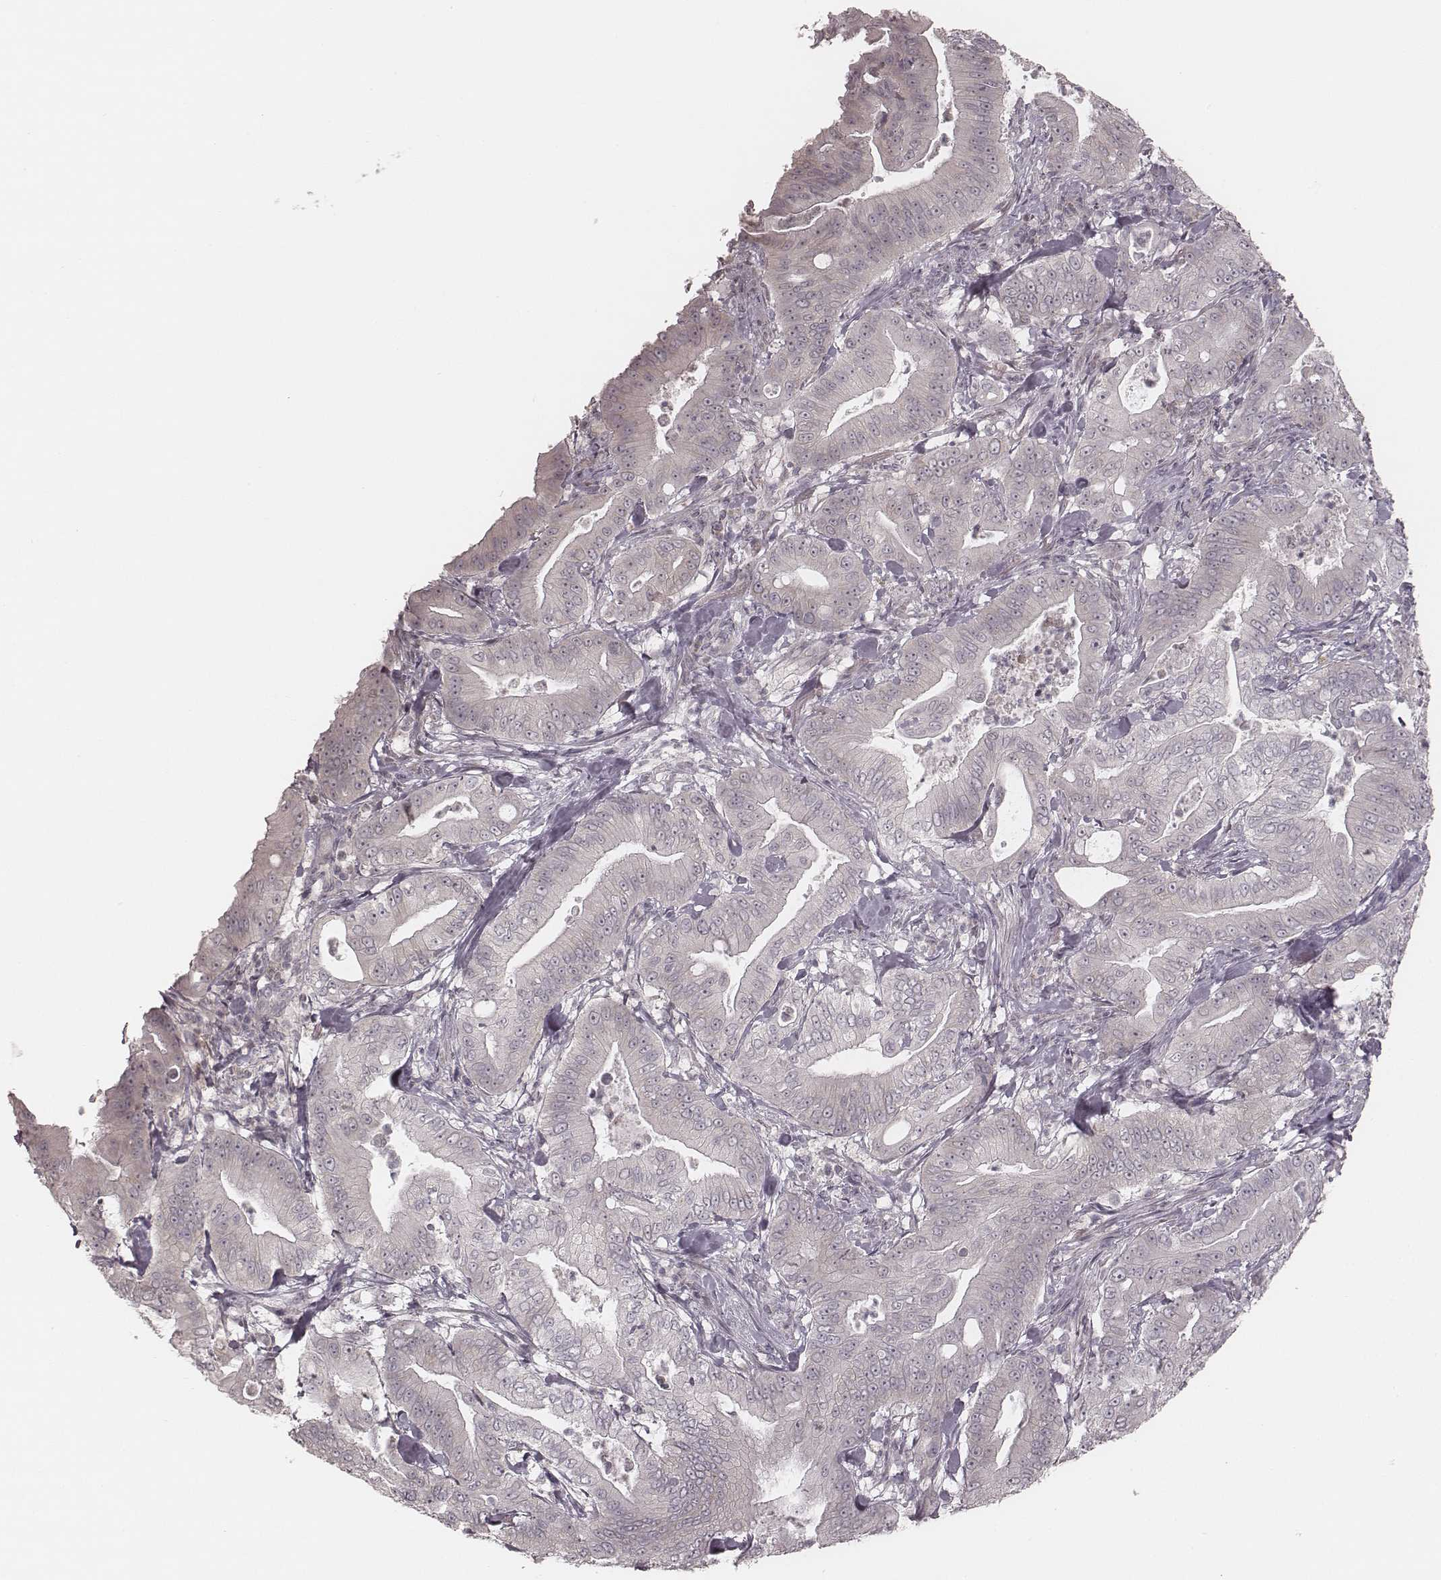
{"staining": {"intensity": "negative", "quantity": "none", "location": "none"}, "tissue": "pancreatic cancer", "cell_type": "Tumor cells", "image_type": "cancer", "snomed": [{"axis": "morphology", "description": "Adenocarcinoma, NOS"}, {"axis": "topography", "description": "Pancreas"}], "caption": "Immunohistochemistry (IHC) image of neoplastic tissue: pancreatic adenocarcinoma stained with DAB (3,3'-diaminobenzidine) reveals no significant protein staining in tumor cells.", "gene": "ACACB", "patient": {"sex": "male", "age": 71}}